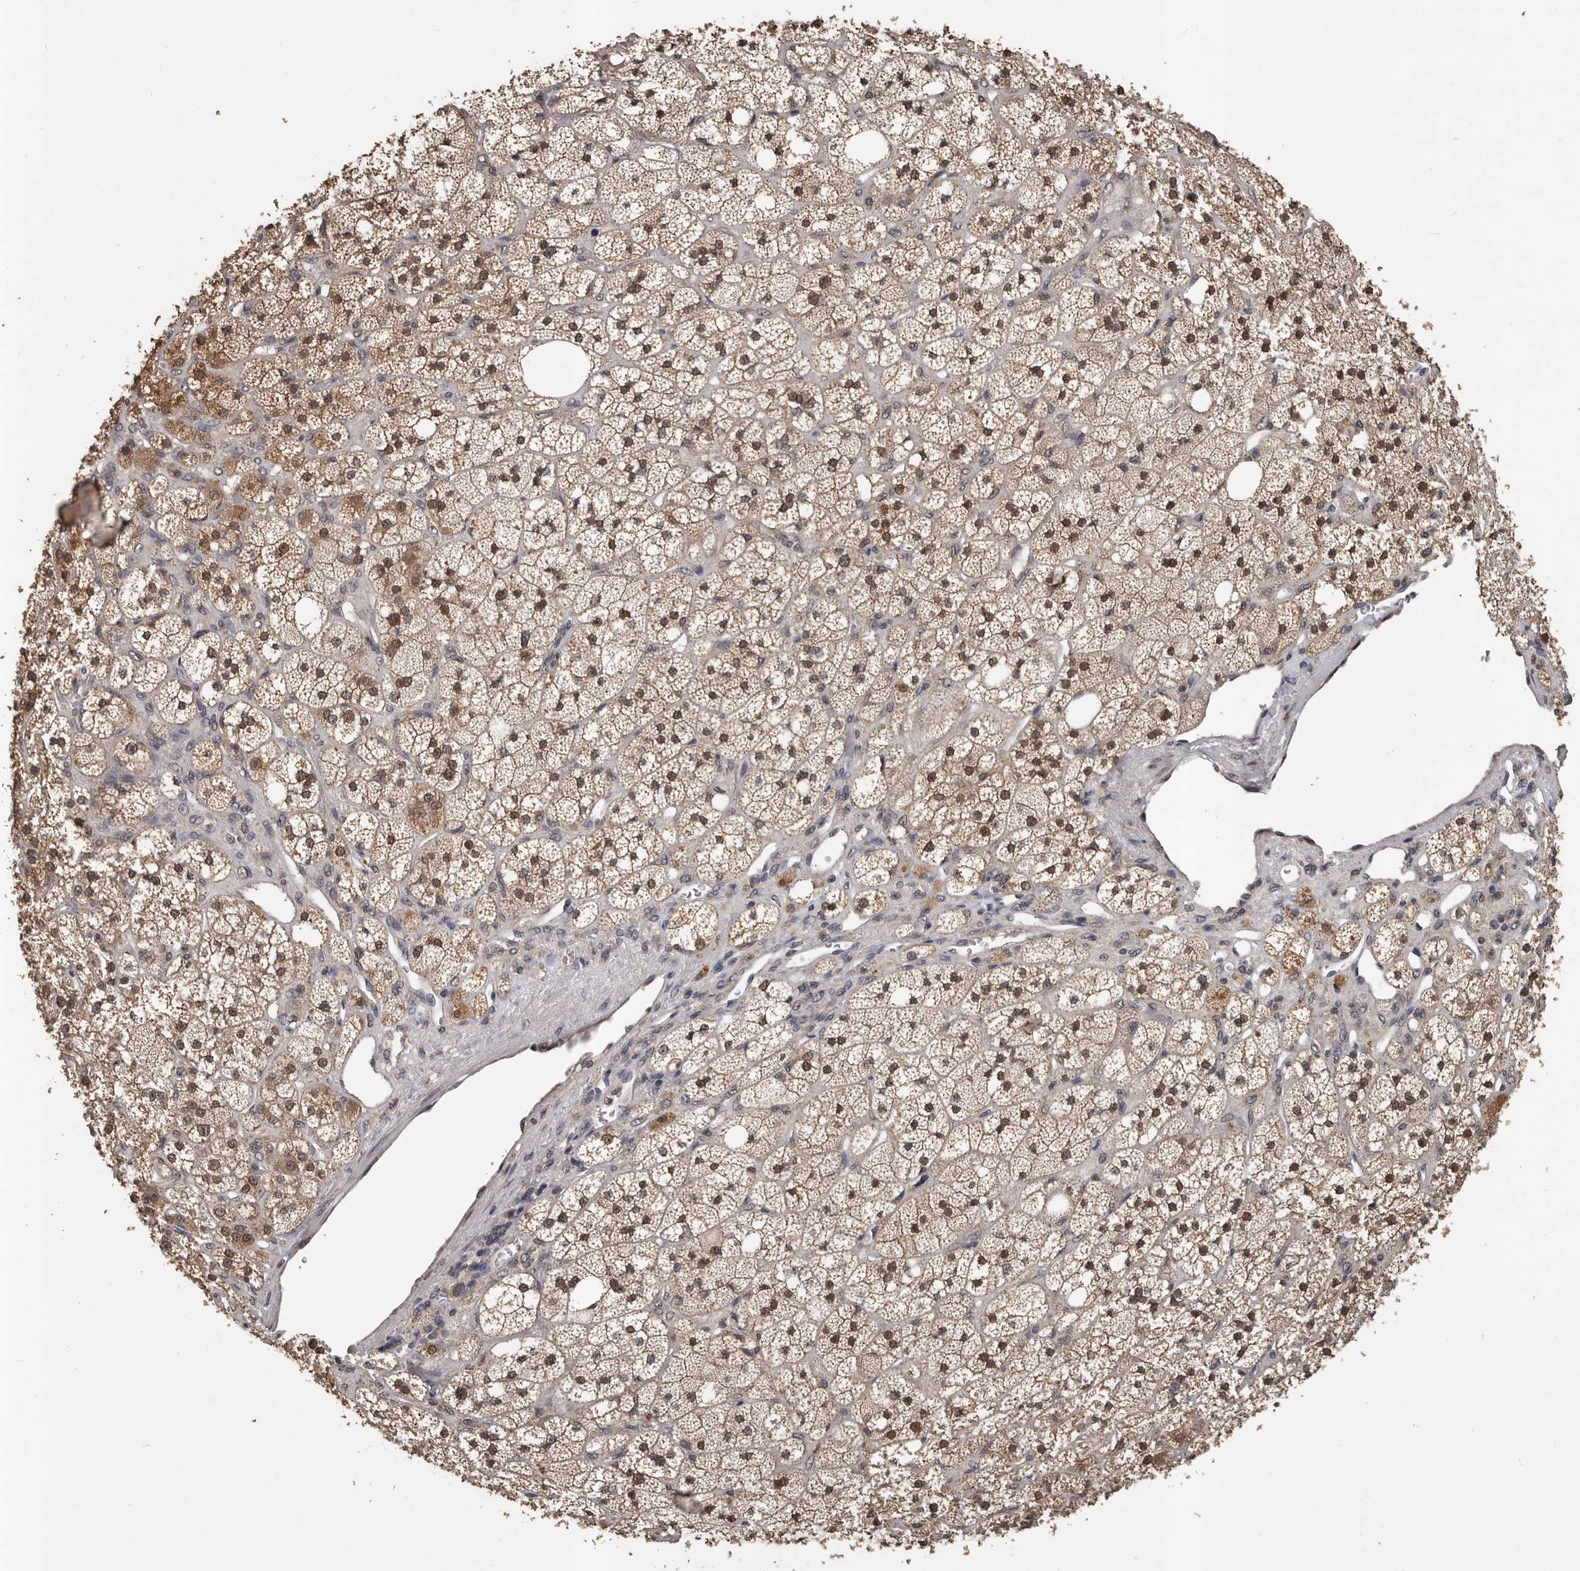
{"staining": {"intensity": "moderate", "quantity": ">75%", "location": "cytoplasmic/membranous"}, "tissue": "adrenal gland", "cell_type": "Glandular cells", "image_type": "normal", "snomed": [{"axis": "morphology", "description": "Normal tissue, NOS"}, {"axis": "topography", "description": "Adrenal gland"}], "caption": "Immunohistochemical staining of unremarkable adrenal gland shows moderate cytoplasmic/membranous protein expression in about >75% of glandular cells. Using DAB (brown) and hematoxylin (blue) stains, captured at high magnification using brightfield microscopy.", "gene": "VPS37A", "patient": {"sex": "male", "age": 61}}